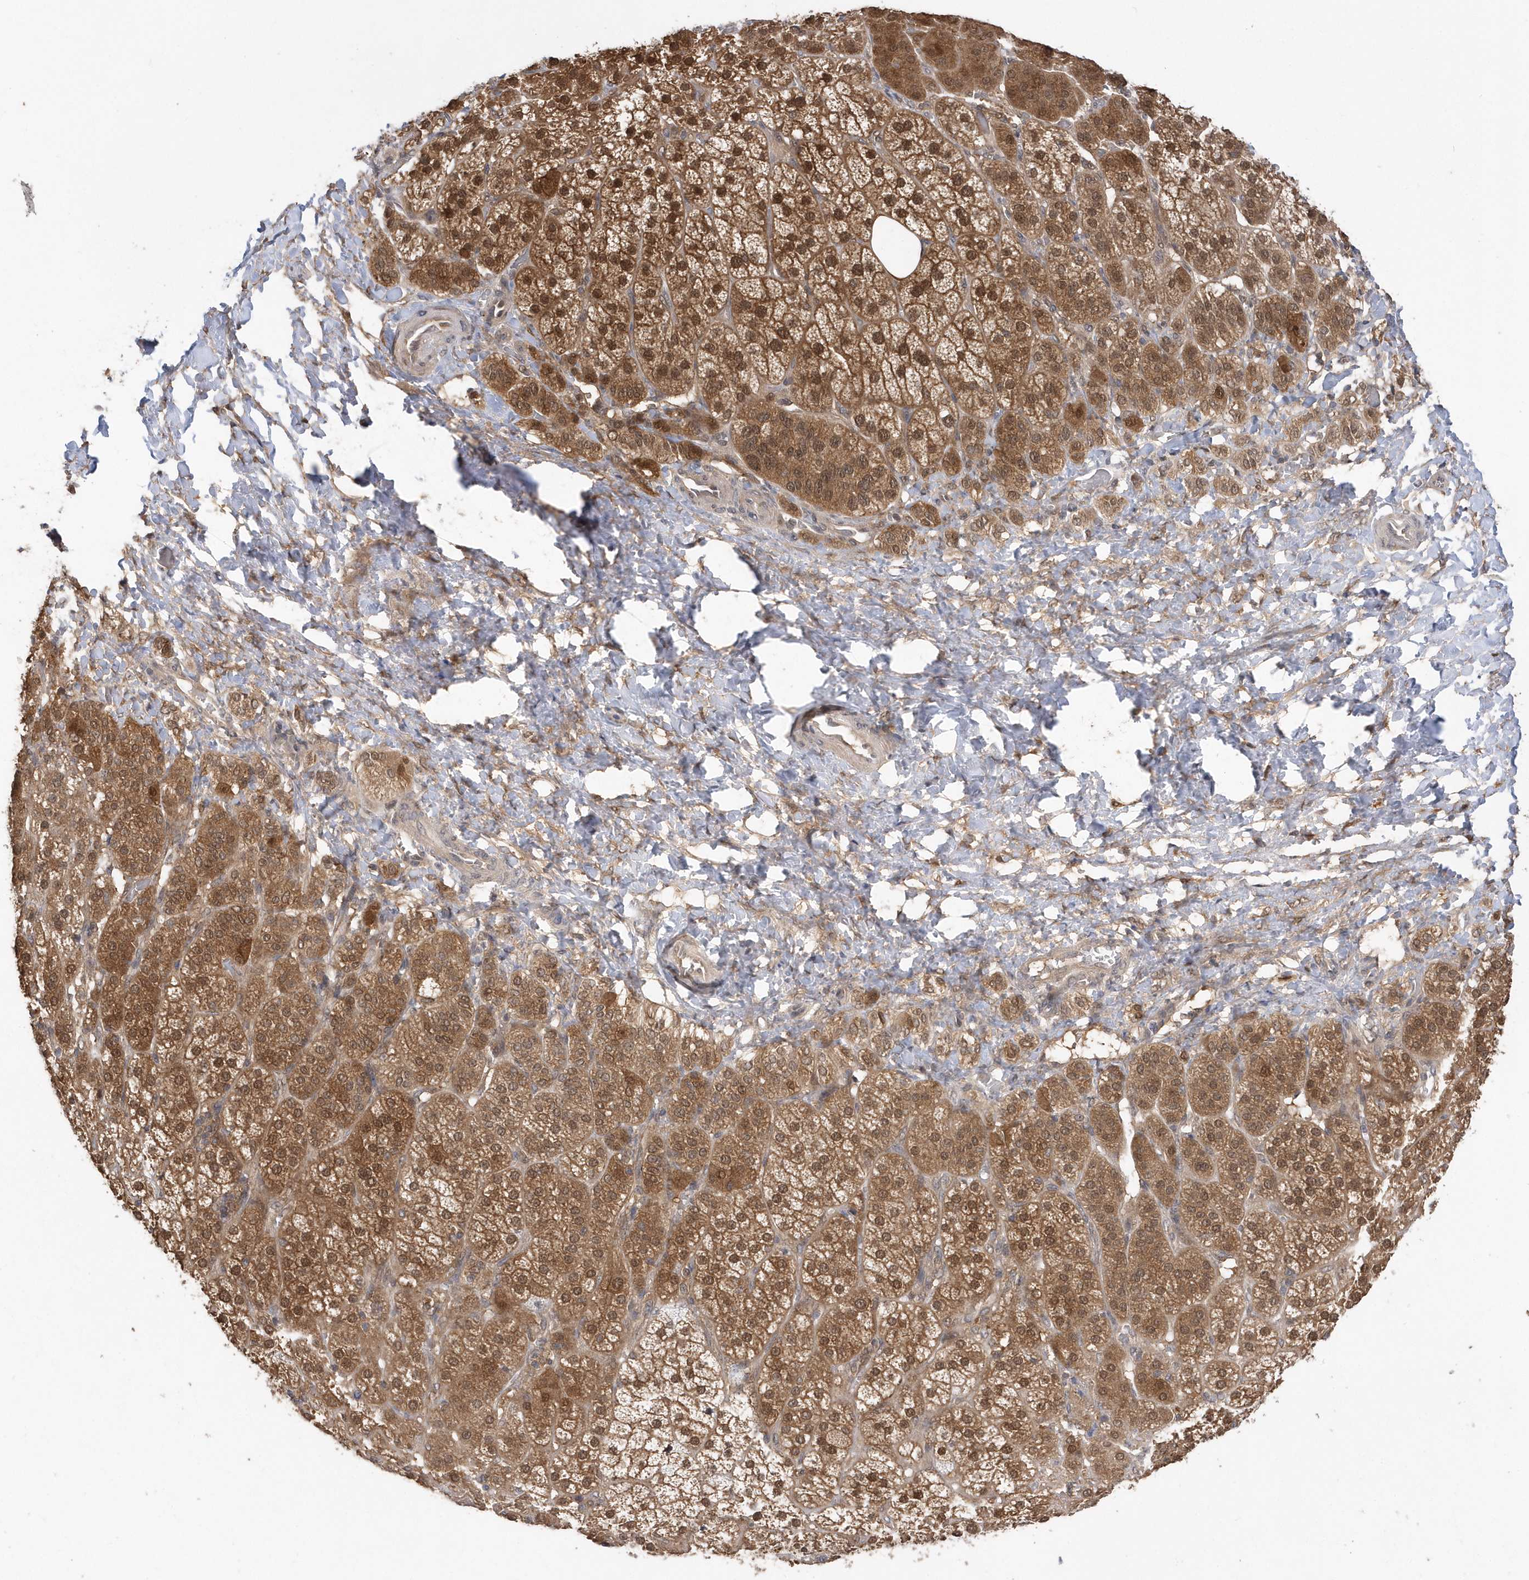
{"staining": {"intensity": "moderate", "quantity": ">75%", "location": "cytoplasmic/membranous,nuclear"}, "tissue": "adrenal gland", "cell_type": "Glandular cells", "image_type": "normal", "snomed": [{"axis": "morphology", "description": "Normal tissue, NOS"}, {"axis": "topography", "description": "Adrenal gland"}], "caption": "Immunohistochemical staining of unremarkable human adrenal gland displays >75% levels of moderate cytoplasmic/membranous,nuclear protein positivity in about >75% of glandular cells. The staining is performed using DAB (3,3'-diaminobenzidine) brown chromogen to label protein expression. The nuclei are counter-stained blue using hematoxylin.", "gene": "RPEL1", "patient": {"sex": "female", "age": 57}}